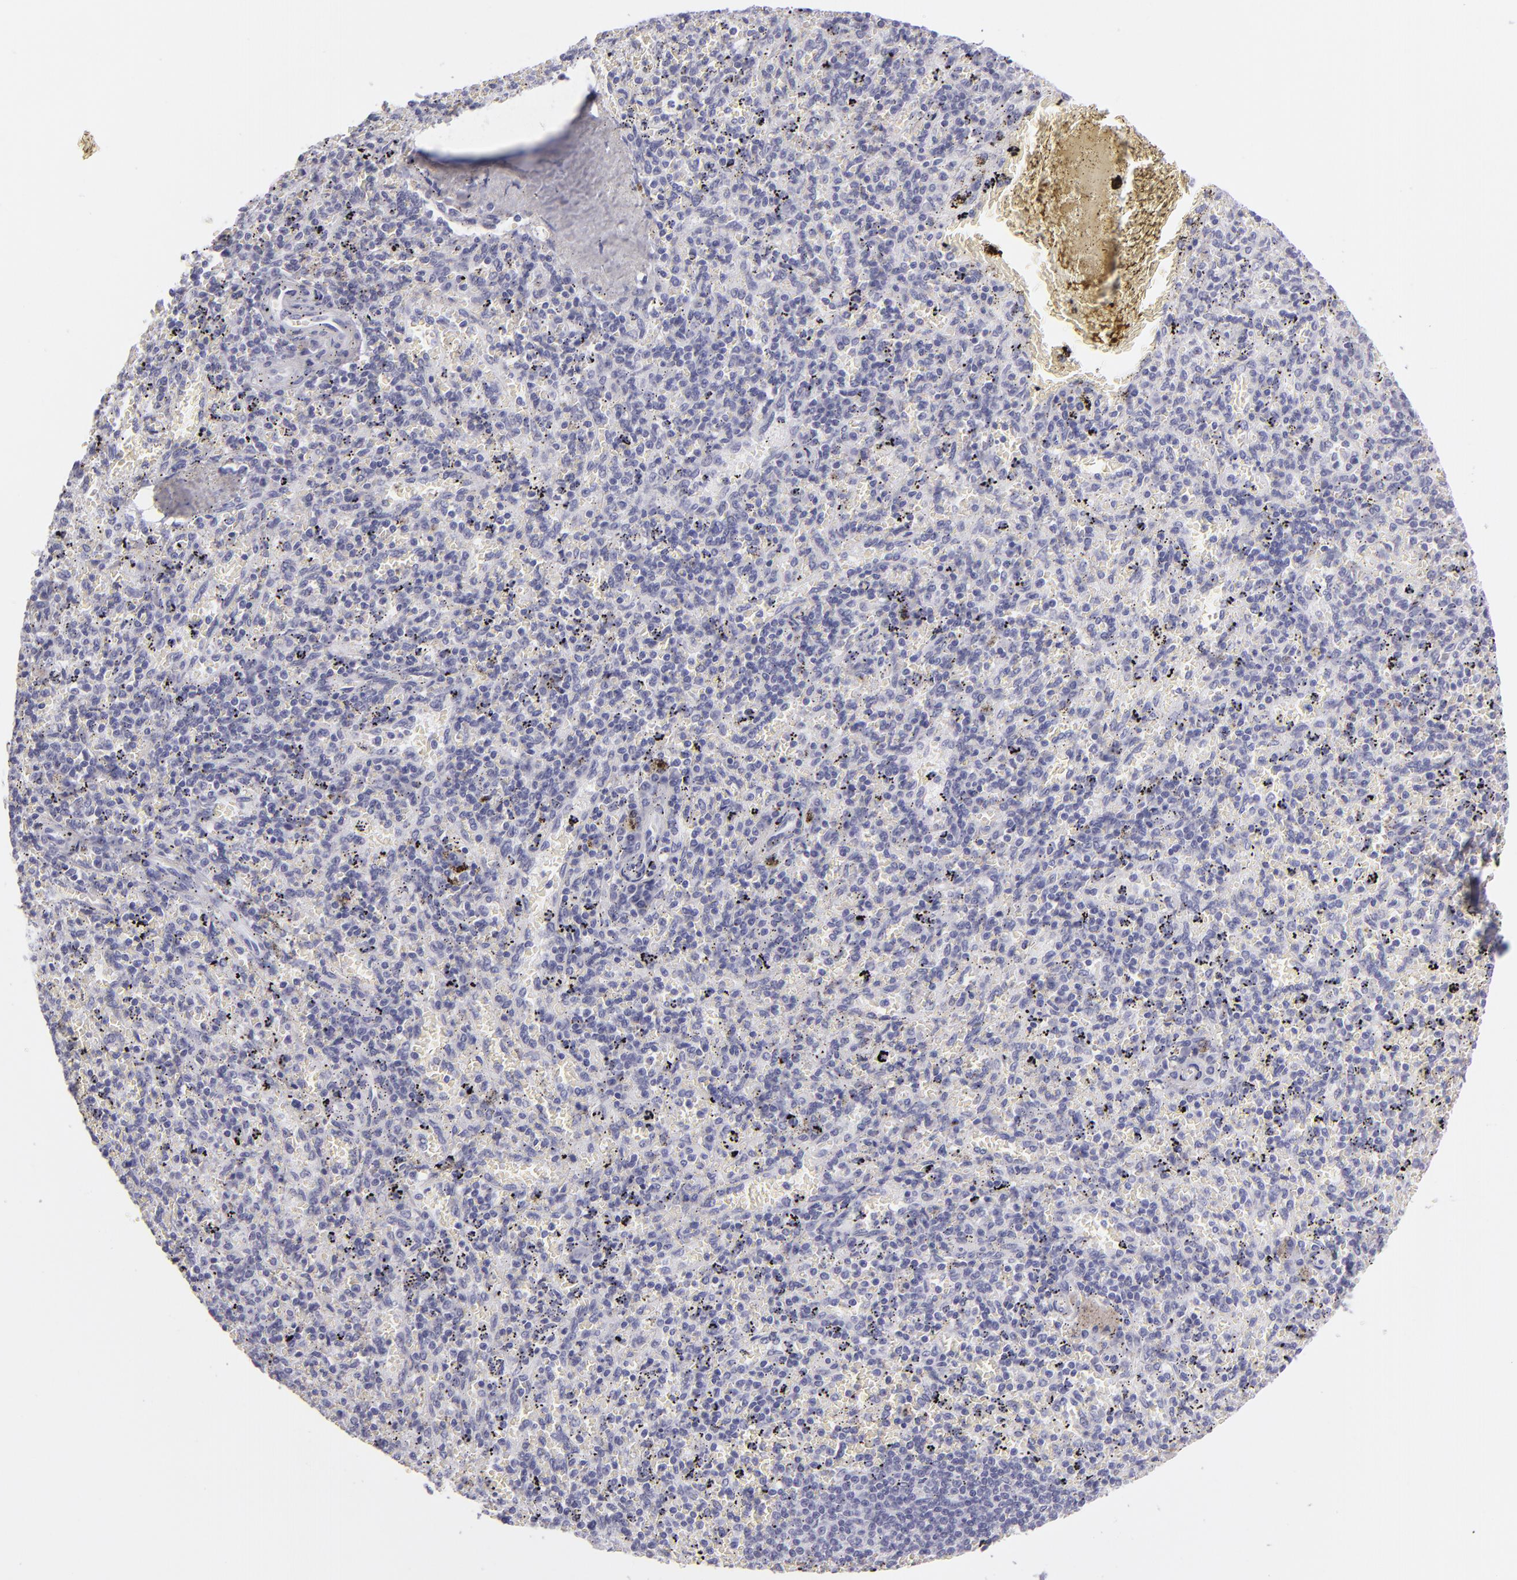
{"staining": {"intensity": "negative", "quantity": "none", "location": "none"}, "tissue": "spleen", "cell_type": "Cells in red pulp", "image_type": "normal", "snomed": [{"axis": "morphology", "description": "Normal tissue, NOS"}, {"axis": "topography", "description": "Spleen"}], "caption": "An immunohistochemistry image of unremarkable spleen is shown. There is no staining in cells in red pulp of spleen.", "gene": "VIL1", "patient": {"sex": "female", "age": 43}}